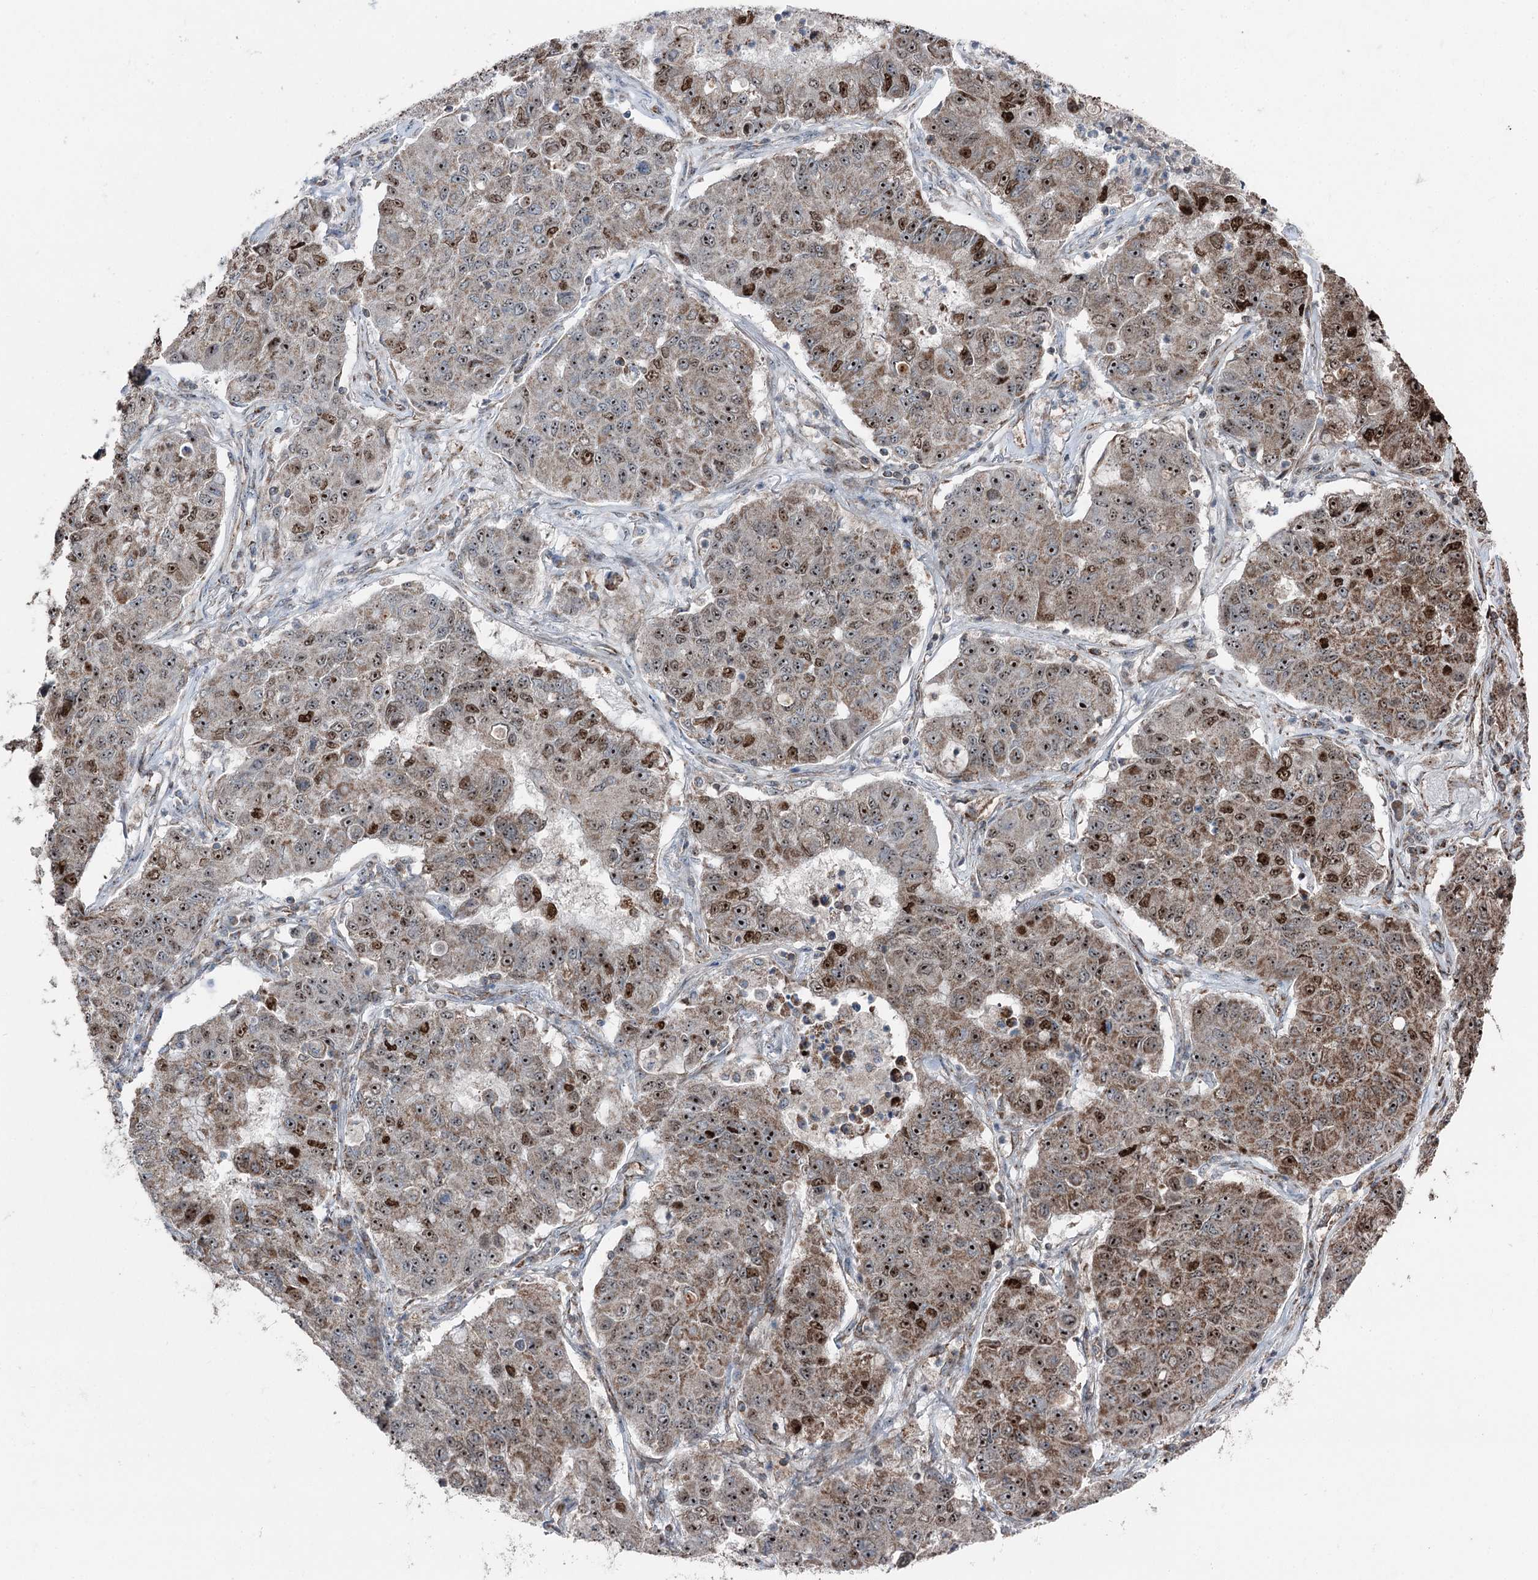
{"staining": {"intensity": "strong", "quantity": ">75%", "location": "cytoplasmic/membranous,nuclear"}, "tissue": "lung cancer", "cell_type": "Tumor cells", "image_type": "cancer", "snomed": [{"axis": "morphology", "description": "Squamous cell carcinoma, NOS"}, {"axis": "topography", "description": "Lung"}], "caption": "Immunohistochemistry (IHC) staining of lung squamous cell carcinoma, which shows high levels of strong cytoplasmic/membranous and nuclear staining in about >75% of tumor cells indicating strong cytoplasmic/membranous and nuclear protein positivity. The staining was performed using DAB (brown) for protein detection and nuclei were counterstained in hematoxylin (blue).", "gene": "STEEP1", "patient": {"sex": "male", "age": 74}}